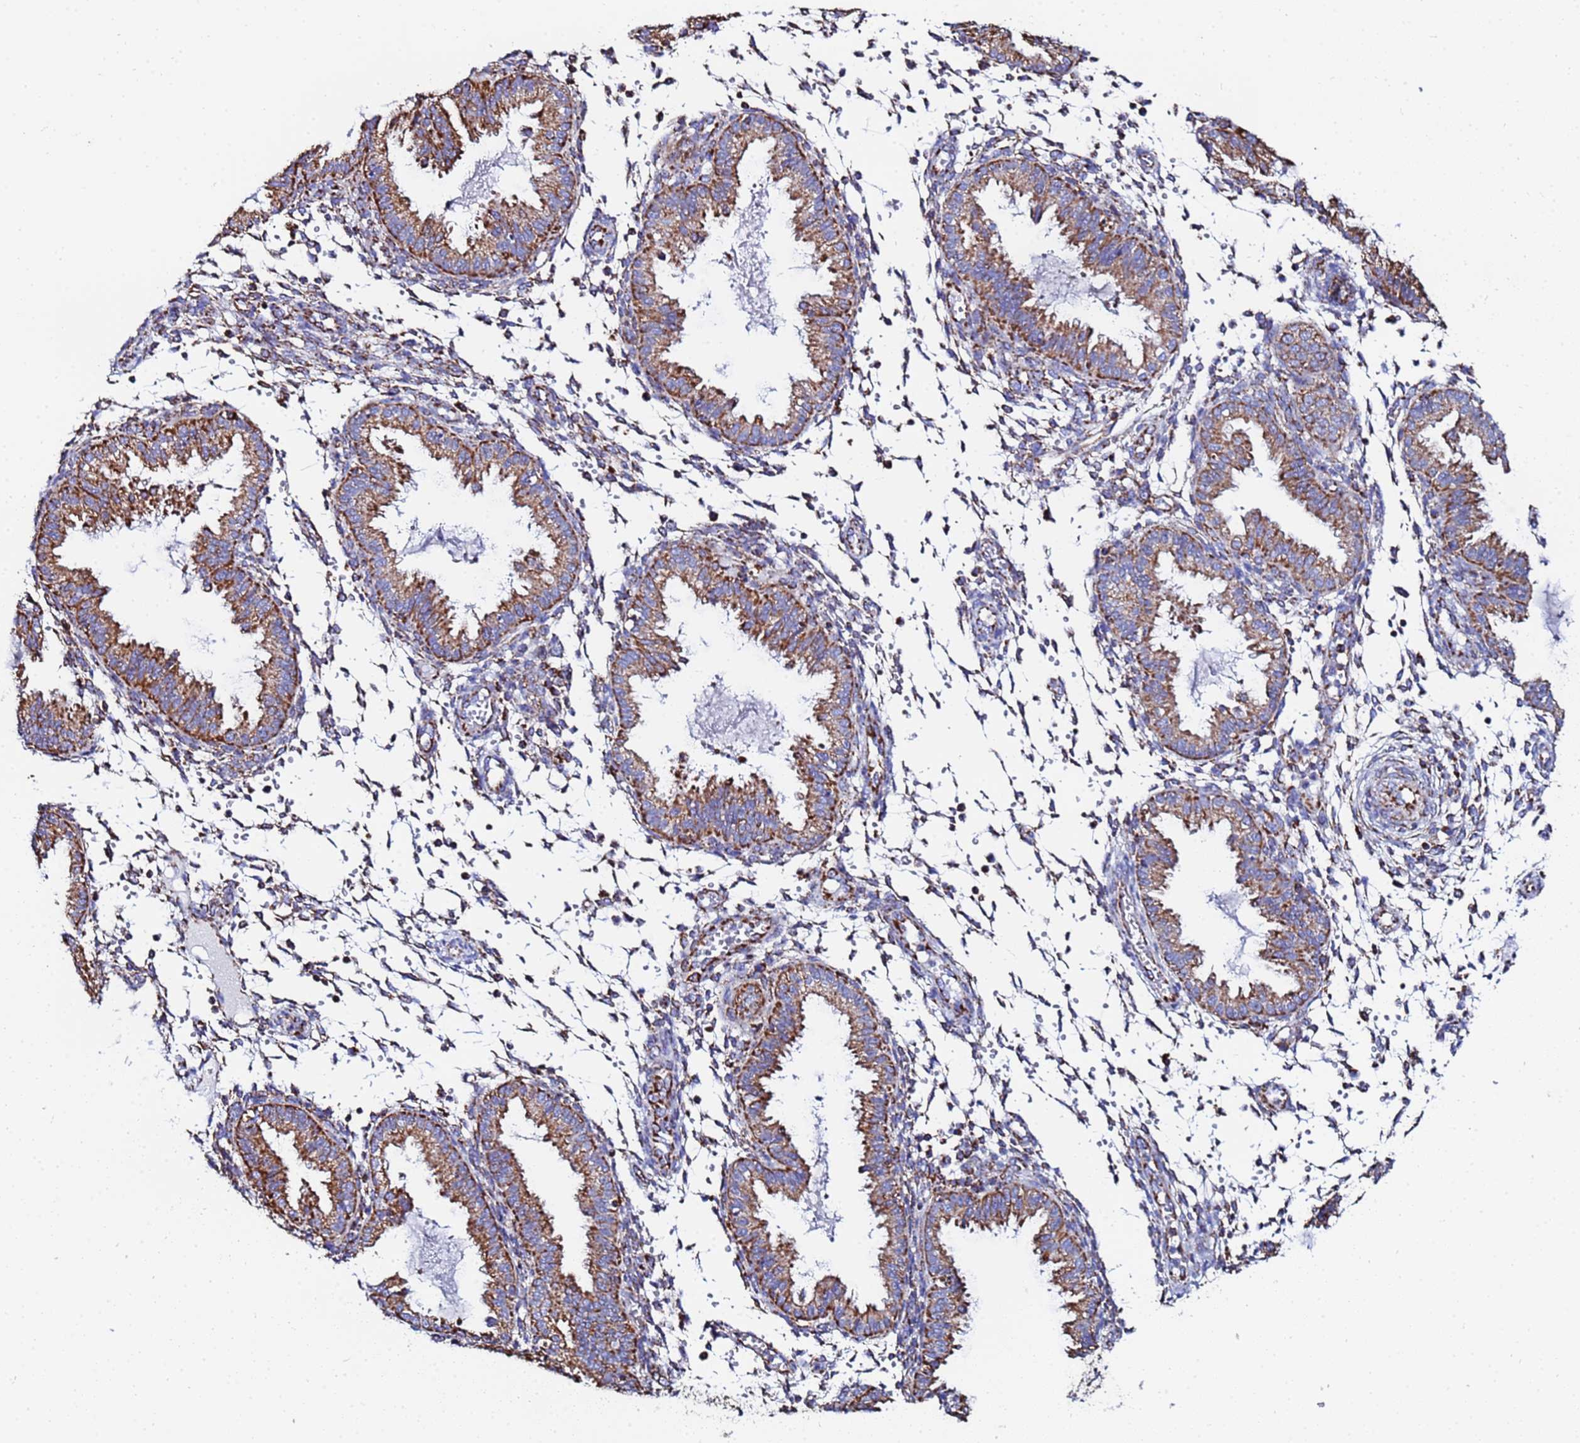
{"staining": {"intensity": "strong", "quantity": "25%-75%", "location": "cytoplasmic/membranous"}, "tissue": "endometrium", "cell_type": "Cells in endometrial stroma", "image_type": "normal", "snomed": [{"axis": "morphology", "description": "Normal tissue, NOS"}, {"axis": "topography", "description": "Endometrium"}], "caption": "Protein staining shows strong cytoplasmic/membranous expression in about 25%-75% of cells in endometrial stroma in unremarkable endometrium.", "gene": "GLUD1", "patient": {"sex": "female", "age": 33}}